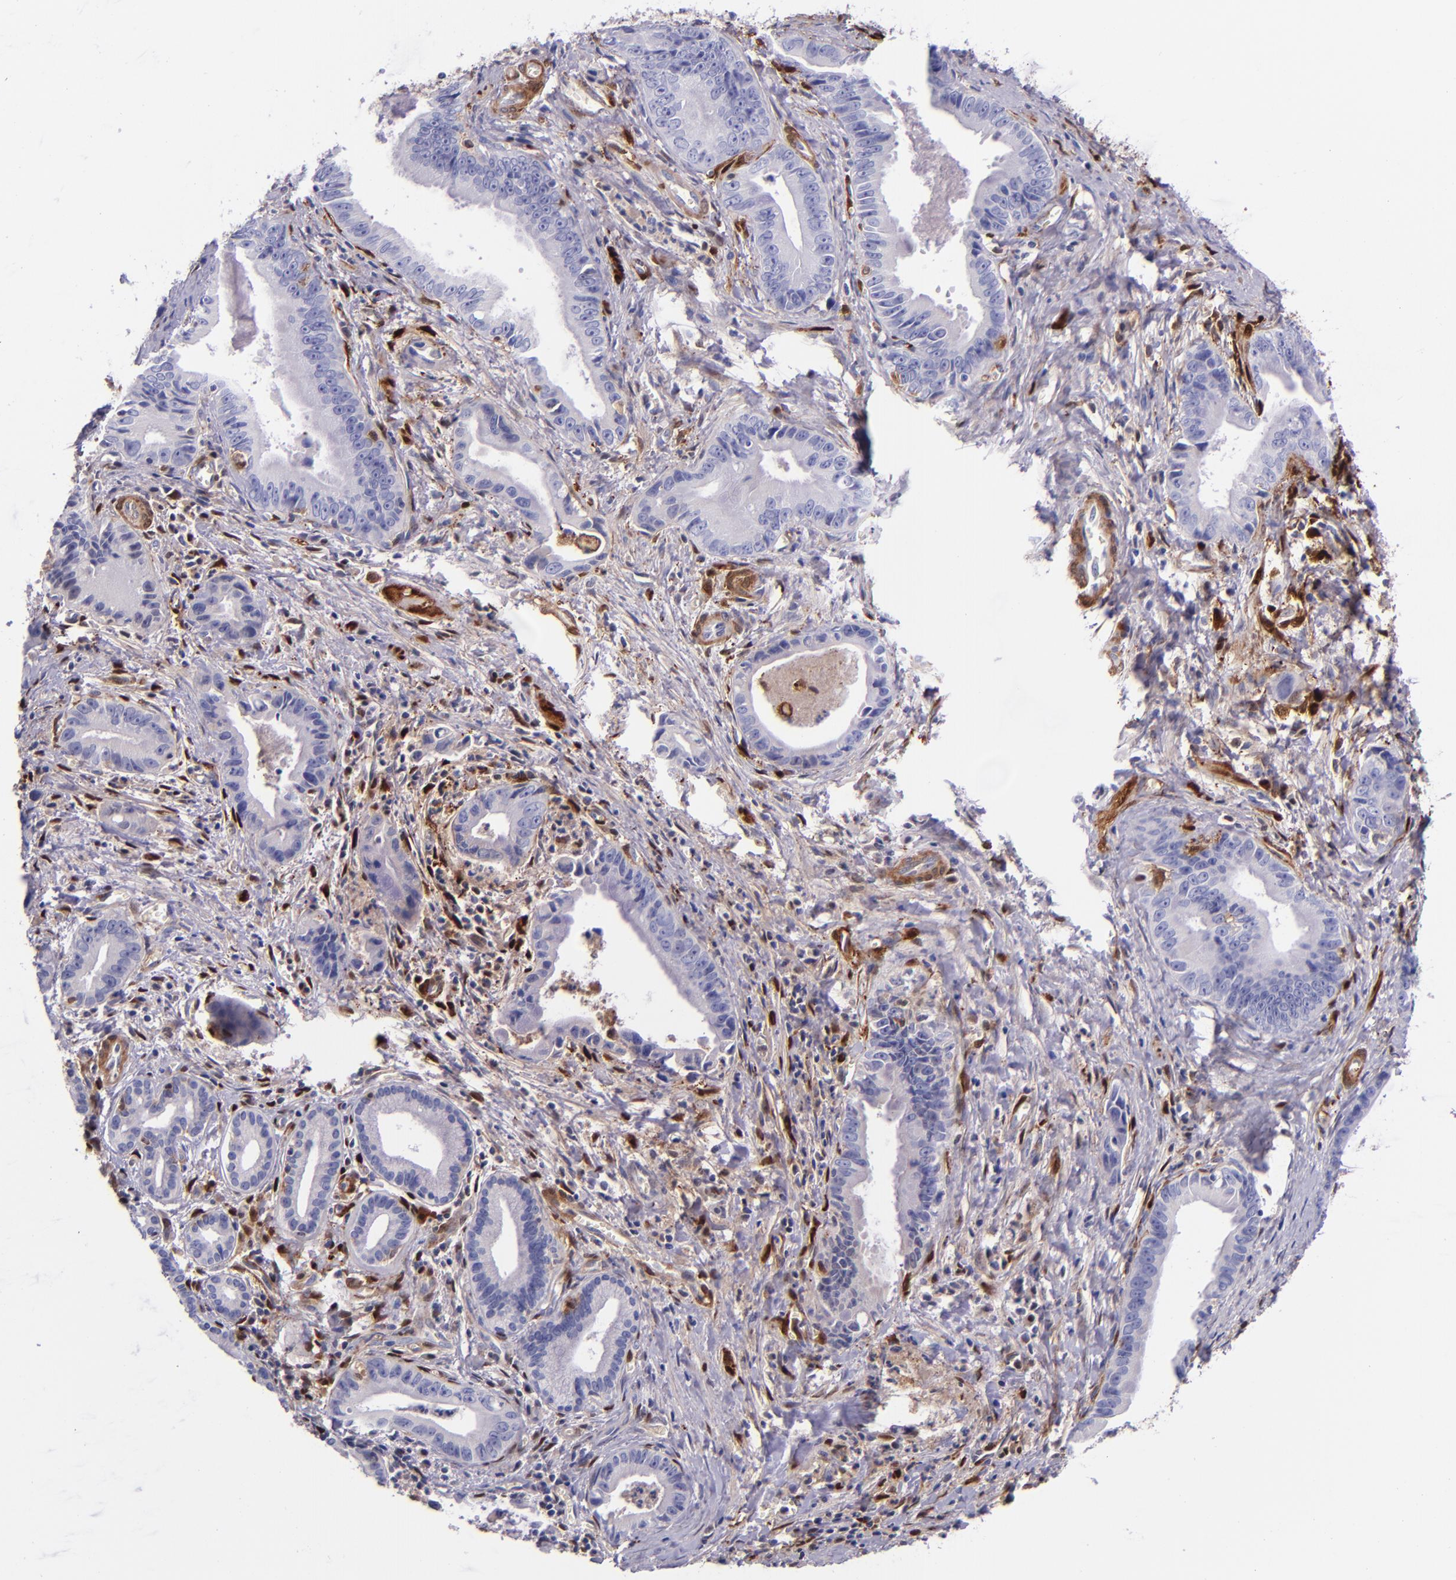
{"staining": {"intensity": "negative", "quantity": "none", "location": "none"}, "tissue": "liver cancer", "cell_type": "Tumor cells", "image_type": "cancer", "snomed": [{"axis": "morphology", "description": "Cholangiocarcinoma"}, {"axis": "topography", "description": "Liver"}], "caption": "Immunohistochemistry of human liver cholangiocarcinoma demonstrates no expression in tumor cells.", "gene": "LGALS1", "patient": {"sex": "female", "age": 55}}